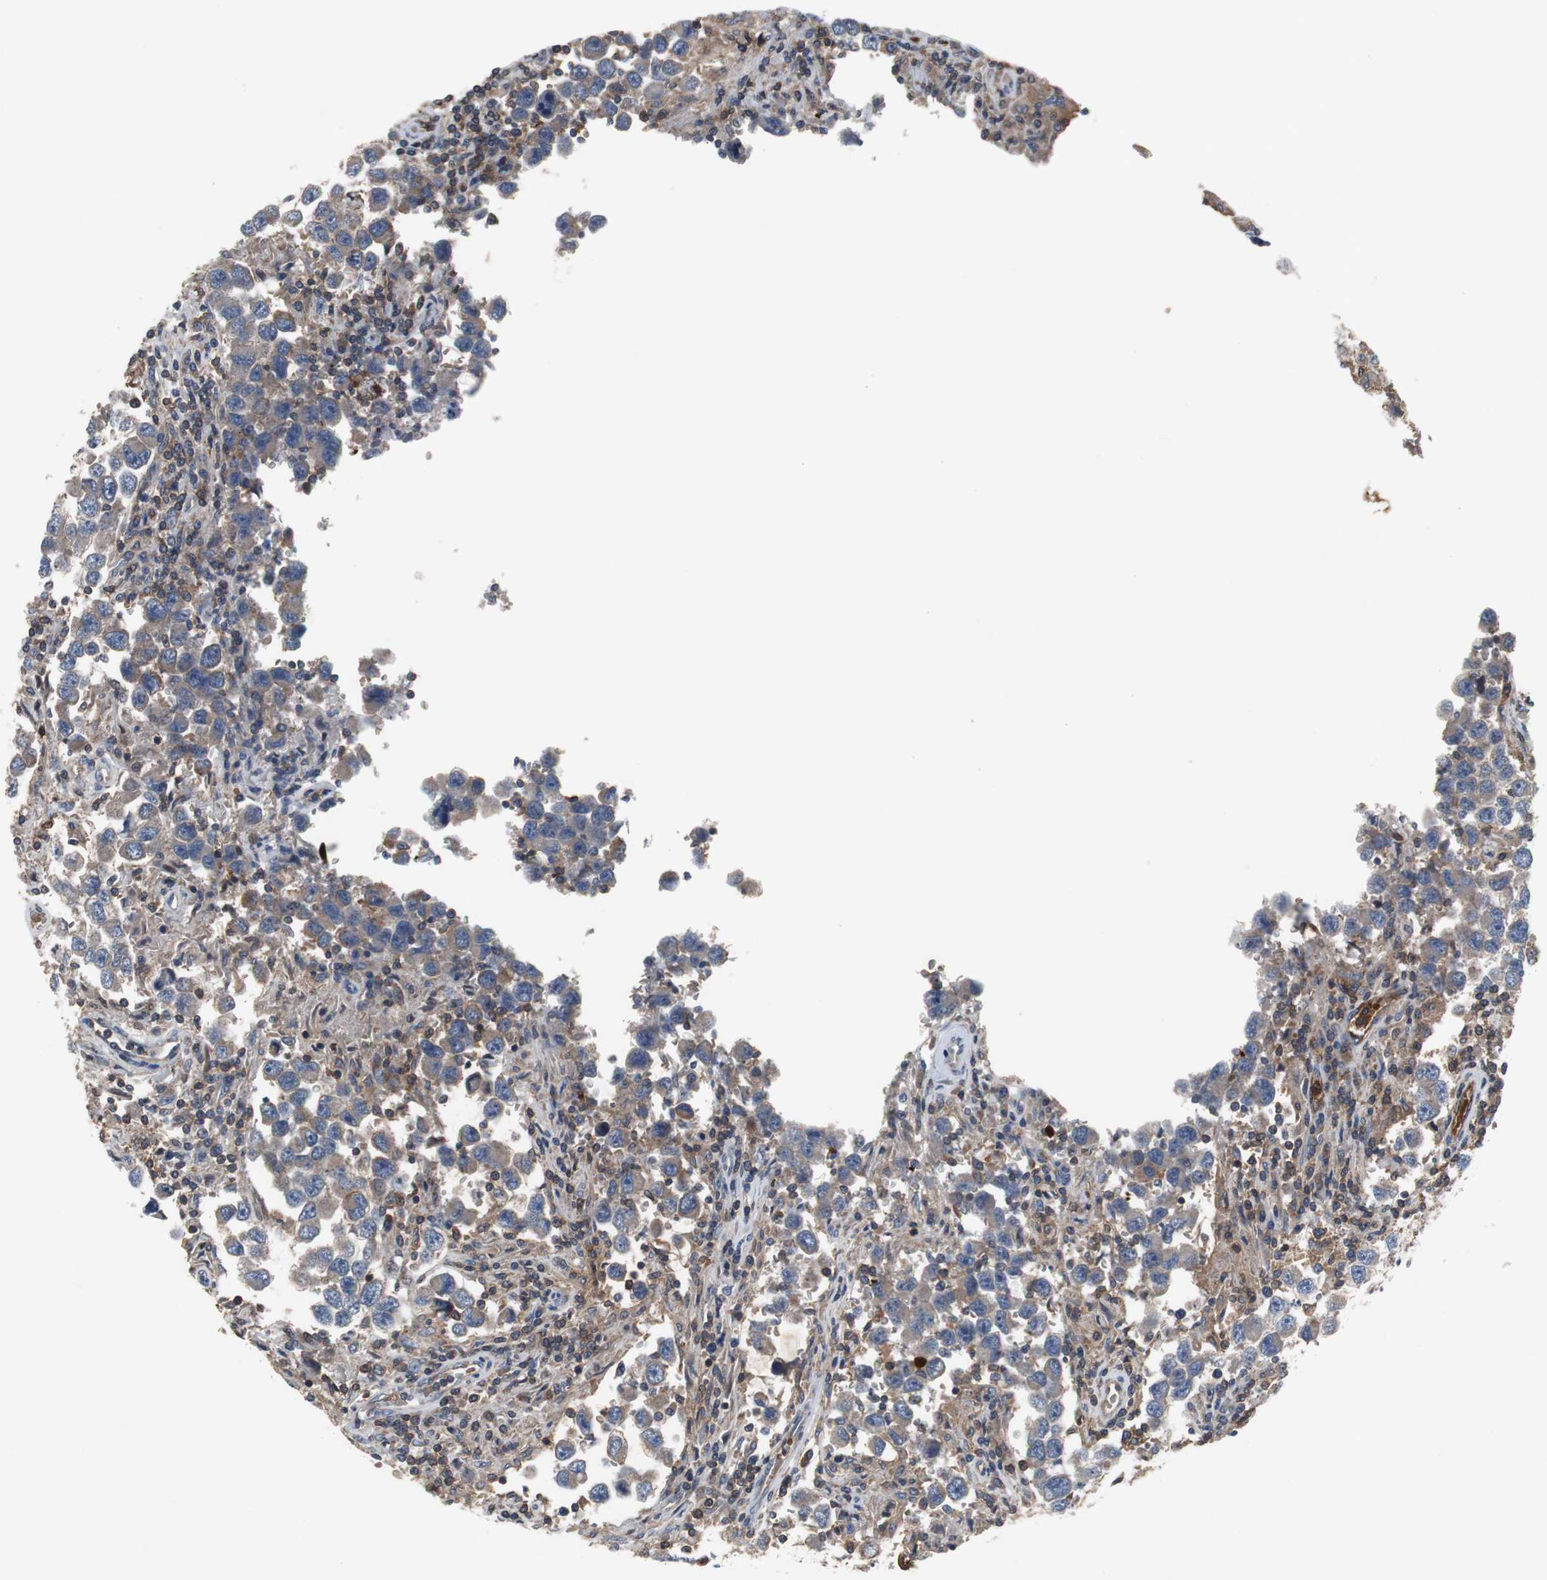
{"staining": {"intensity": "weak", "quantity": ">75%", "location": "cytoplasmic/membranous"}, "tissue": "testis cancer", "cell_type": "Tumor cells", "image_type": "cancer", "snomed": [{"axis": "morphology", "description": "Carcinoma, Embryonal, NOS"}, {"axis": "topography", "description": "Testis"}], "caption": "The image displays staining of testis cancer (embryonal carcinoma), revealing weak cytoplasmic/membranous protein positivity (brown color) within tumor cells.", "gene": "CALB2", "patient": {"sex": "male", "age": 21}}